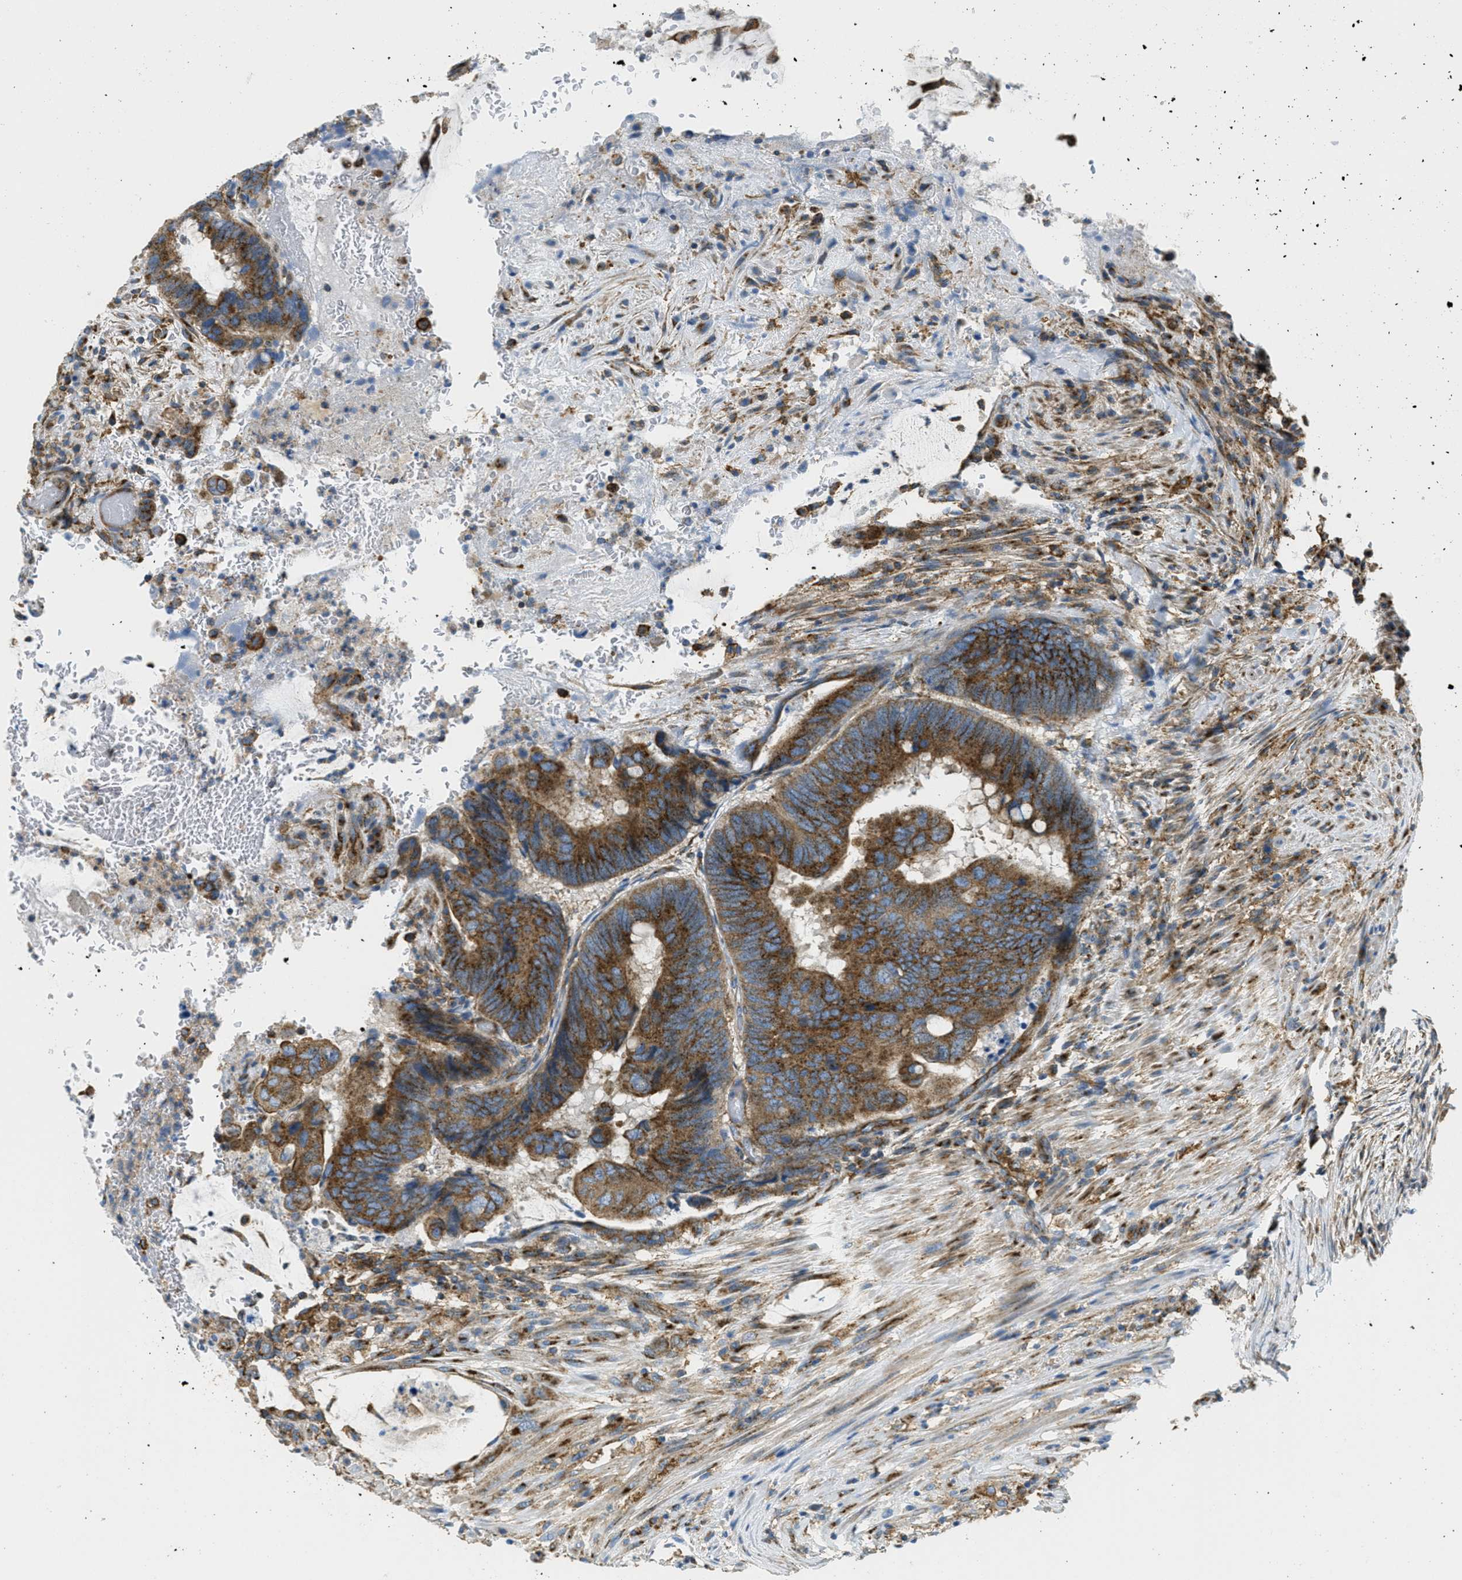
{"staining": {"intensity": "moderate", "quantity": ">75%", "location": "cytoplasmic/membranous"}, "tissue": "colorectal cancer", "cell_type": "Tumor cells", "image_type": "cancer", "snomed": [{"axis": "morphology", "description": "Normal tissue, NOS"}, {"axis": "morphology", "description": "Adenocarcinoma, NOS"}, {"axis": "topography", "description": "Rectum"}], "caption": "This micrograph reveals immunohistochemistry staining of colorectal adenocarcinoma, with medium moderate cytoplasmic/membranous expression in approximately >75% of tumor cells.", "gene": "AP2B1", "patient": {"sex": "male", "age": 92}}